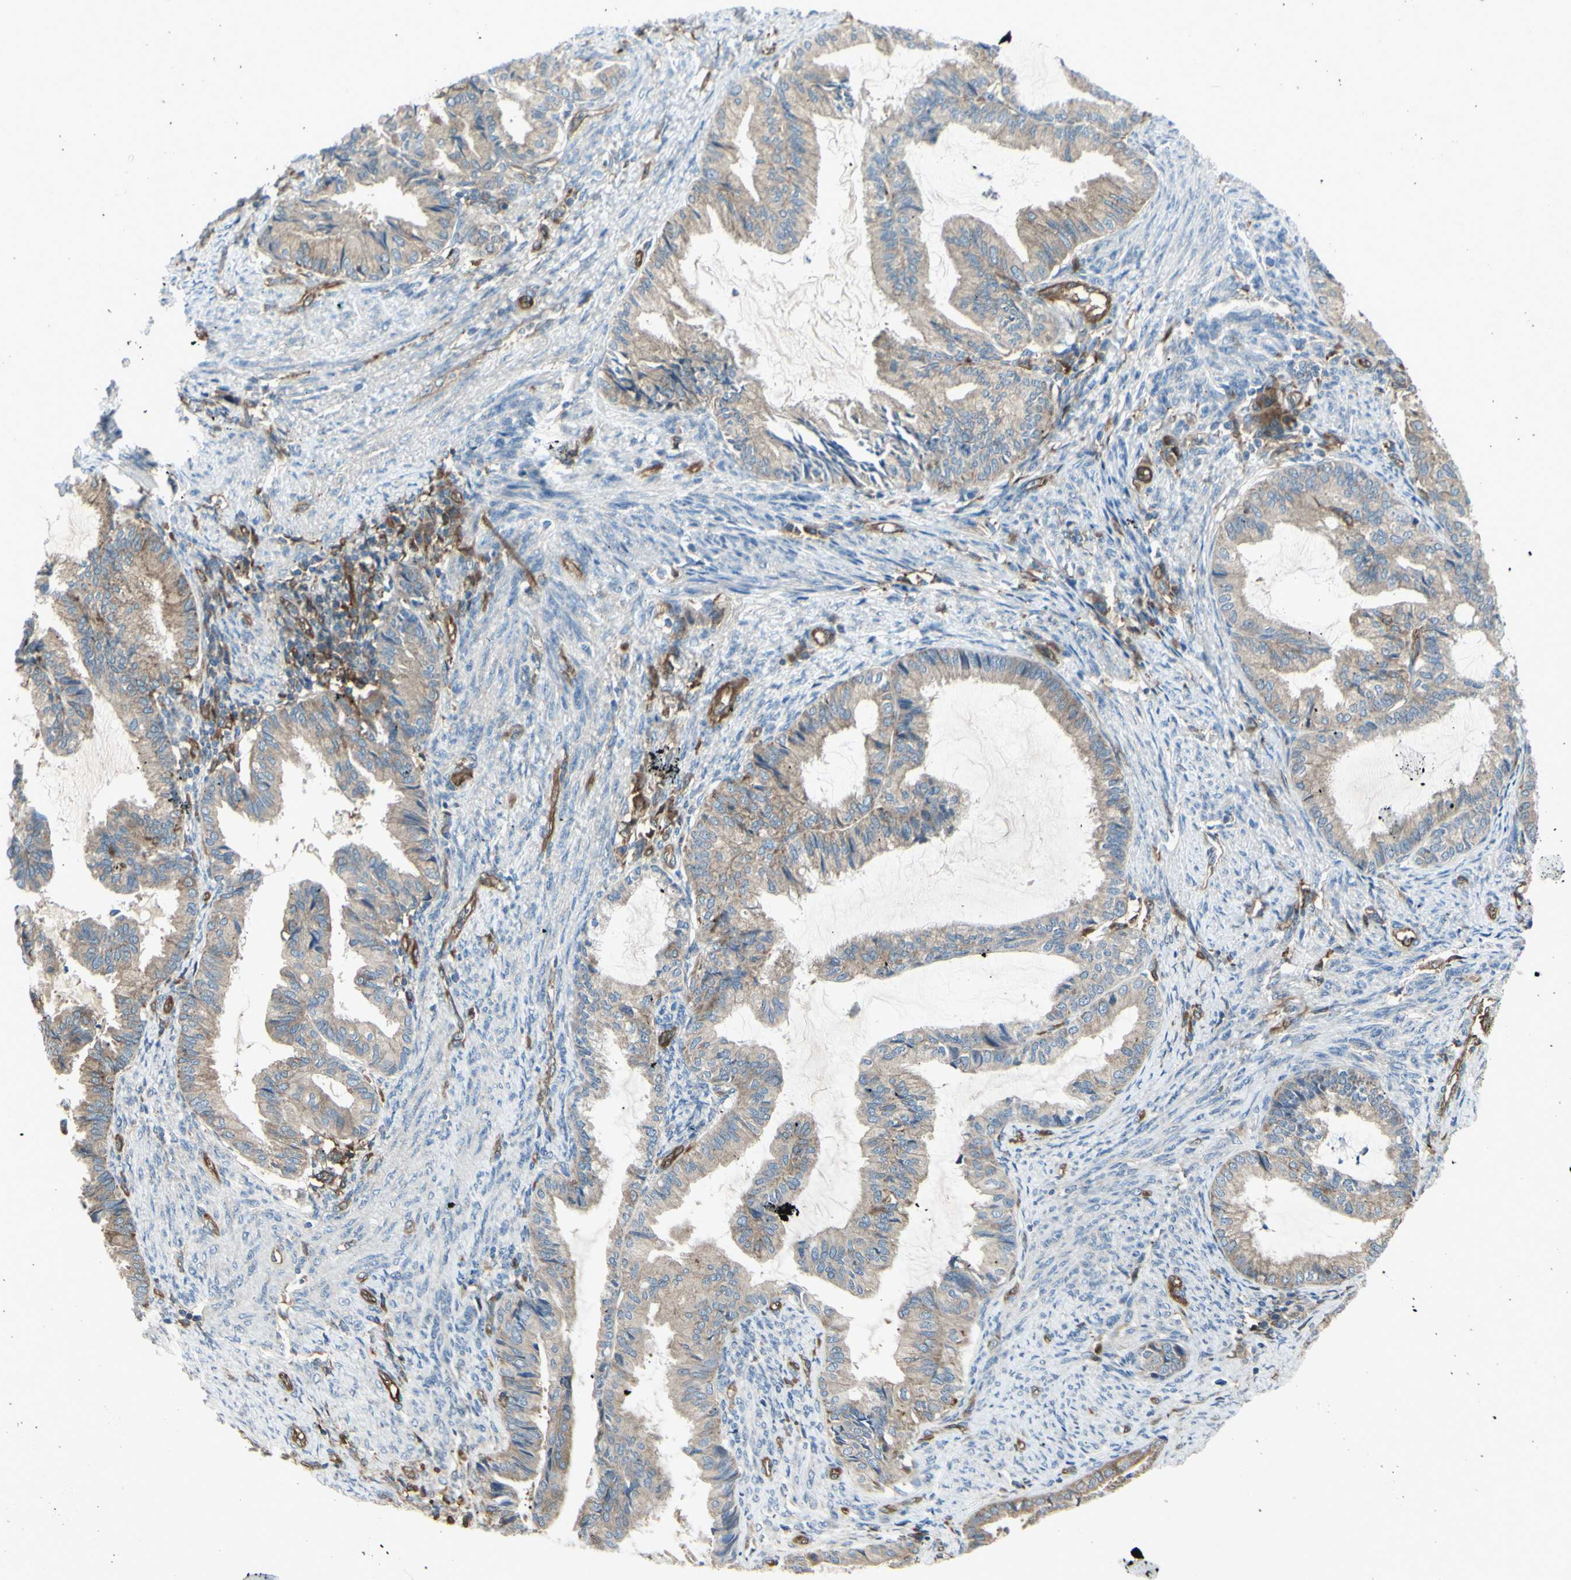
{"staining": {"intensity": "weak", "quantity": ">75%", "location": "cytoplasmic/membranous"}, "tissue": "endometrial cancer", "cell_type": "Tumor cells", "image_type": "cancer", "snomed": [{"axis": "morphology", "description": "Adenocarcinoma, NOS"}, {"axis": "topography", "description": "Endometrium"}], "caption": "Immunohistochemistry (IHC) histopathology image of human adenocarcinoma (endometrial) stained for a protein (brown), which reveals low levels of weak cytoplasmic/membranous staining in about >75% of tumor cells.", "gene": "IGSF9B", "patient": {"sex": "female", "age": 86}}